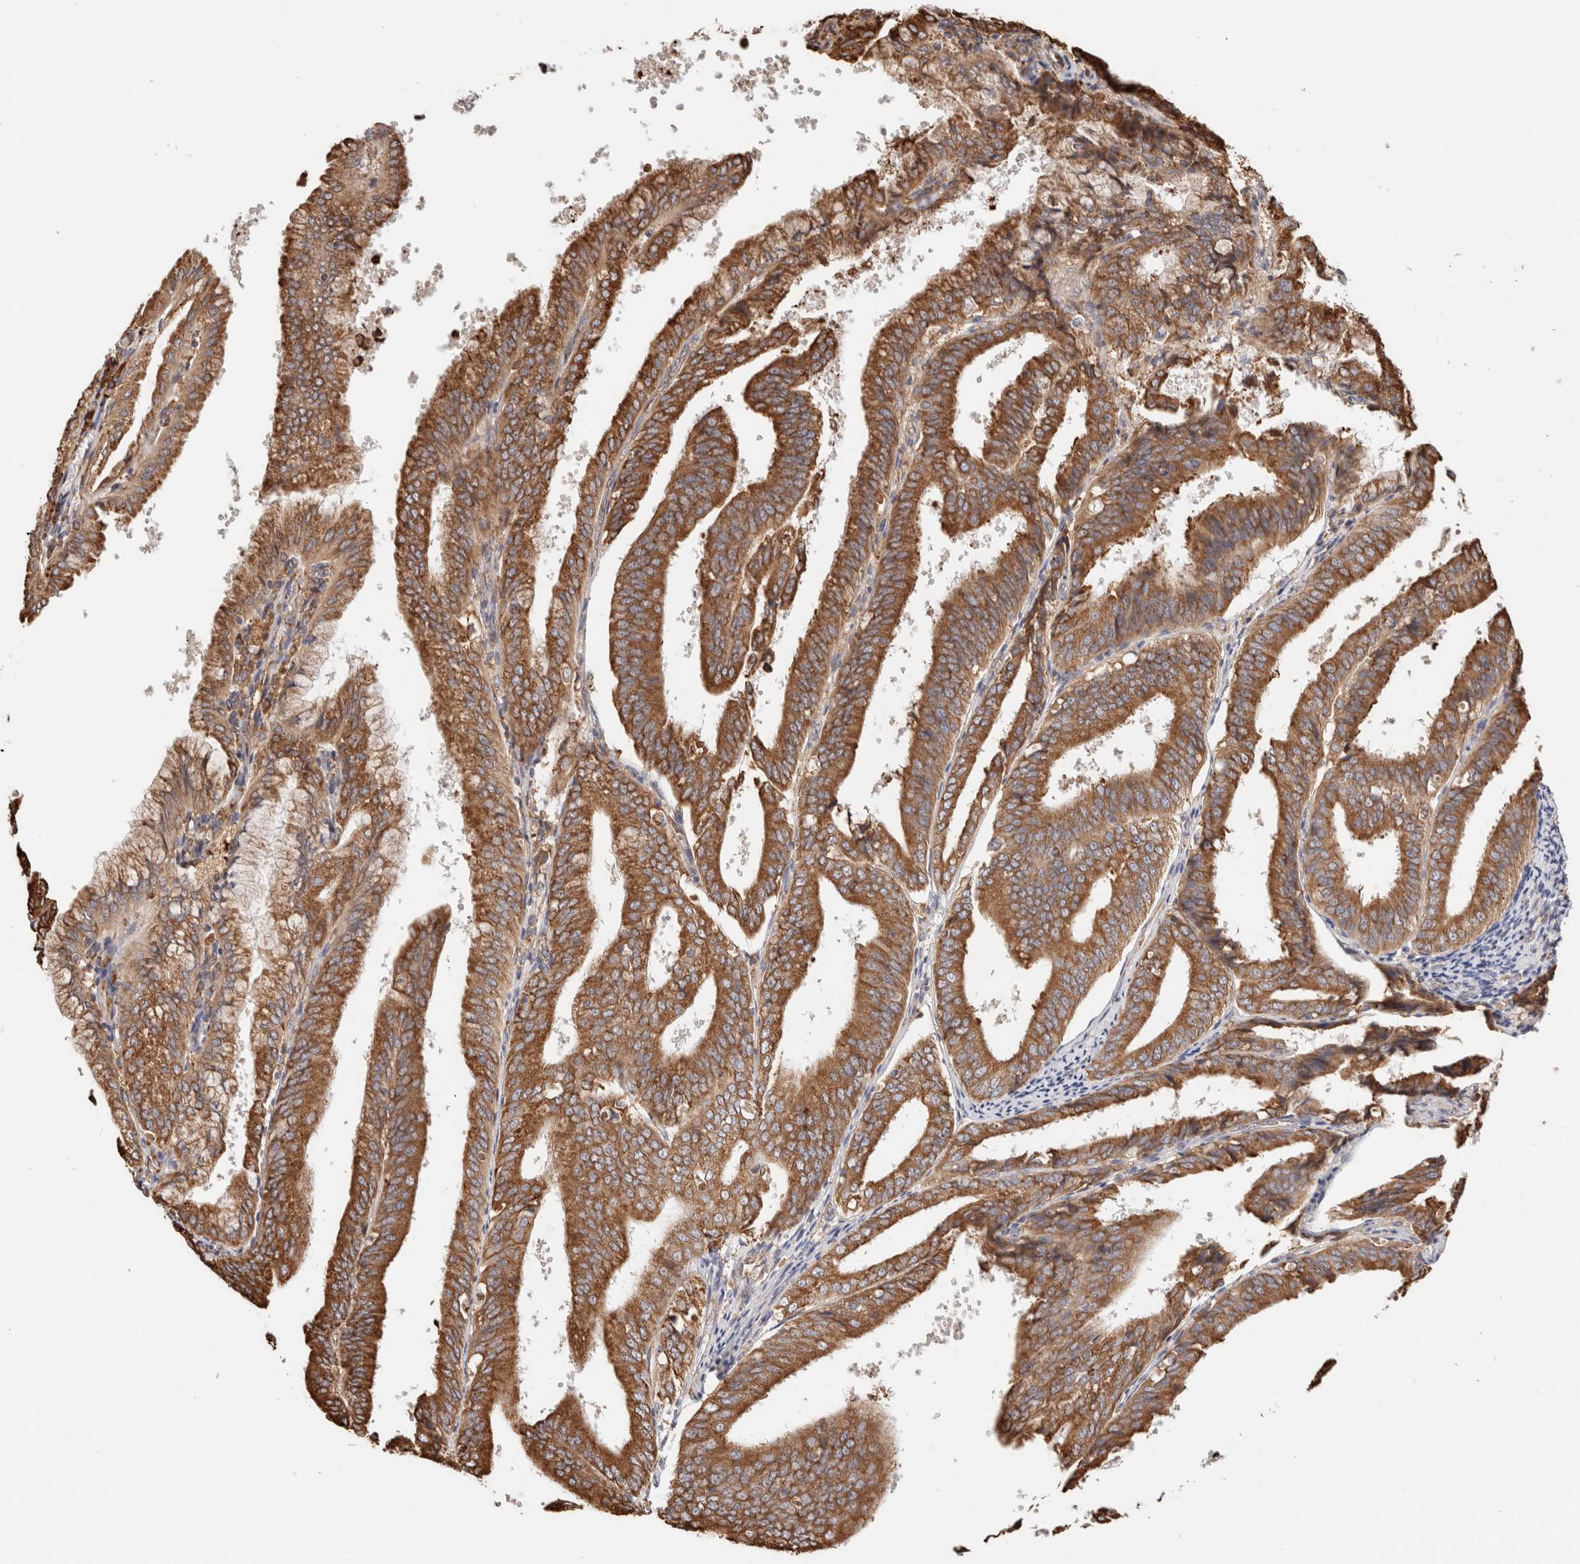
{"staining": {"intensity": "strong", "quantity": ">75%", "location": "cytoplasmic/membranous"}, "tissue": "endometrial cancer", "cell_type": "Tumor cells", "image_type": "cancer", "snomed": [{"axis": "morphology", "description": "Adenocarcinoma, NOS"}, {"axis": "topography", "description": "Endometrium"}], "caption": "IHC (DAB) staining of human endometrial cancer reveals strong cytoplasmic/membranous protein staining in approximately >75% of tumor cells. The staining is performed using DAB (3,3'-diaminobenzidine) brown chromogen to label protein expression. The nuclei are counter-stained blue using hematoxylin.", "gene": "FER", "patient": {"sex": "female", "age": 63}}